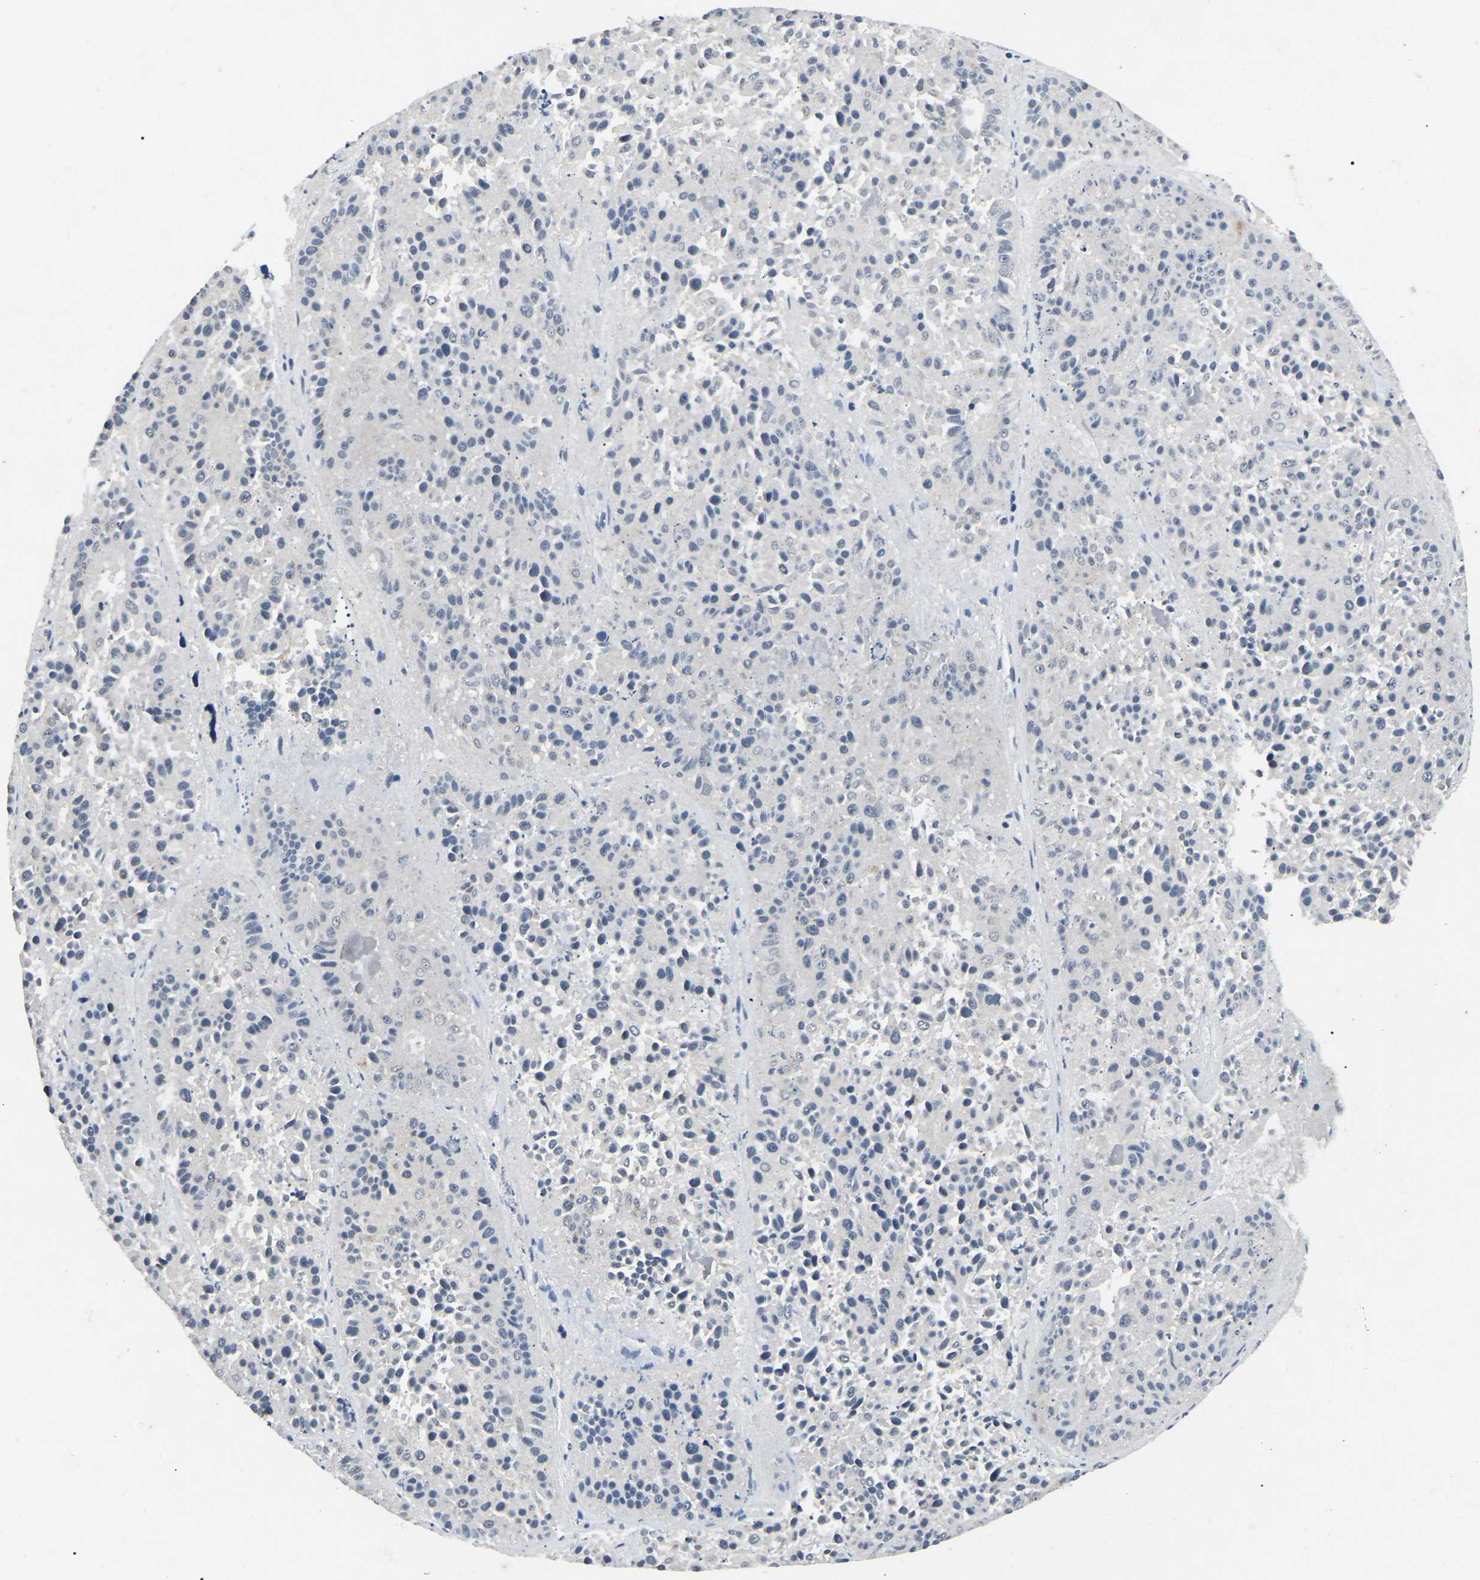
{"staining": {"intensity": "negative", "quantity": "none", "location": "none"}, "tissue": "pancreatic cancer", "cell_type": "Tumor cells", "image_type": "cancer", "snomed": [{"axis": "morphology", "description": "Adenocarcinoma, NOS"}, {"axis": "topography", "description": "Pancreas"}], "caption": "Immunohistochemical staining of pancreatic cancer (adenocarcinoma) shows no significant expression in tumor cells.", "gene": "RBM28", "patient": {"sex": "male", "age": 50}}